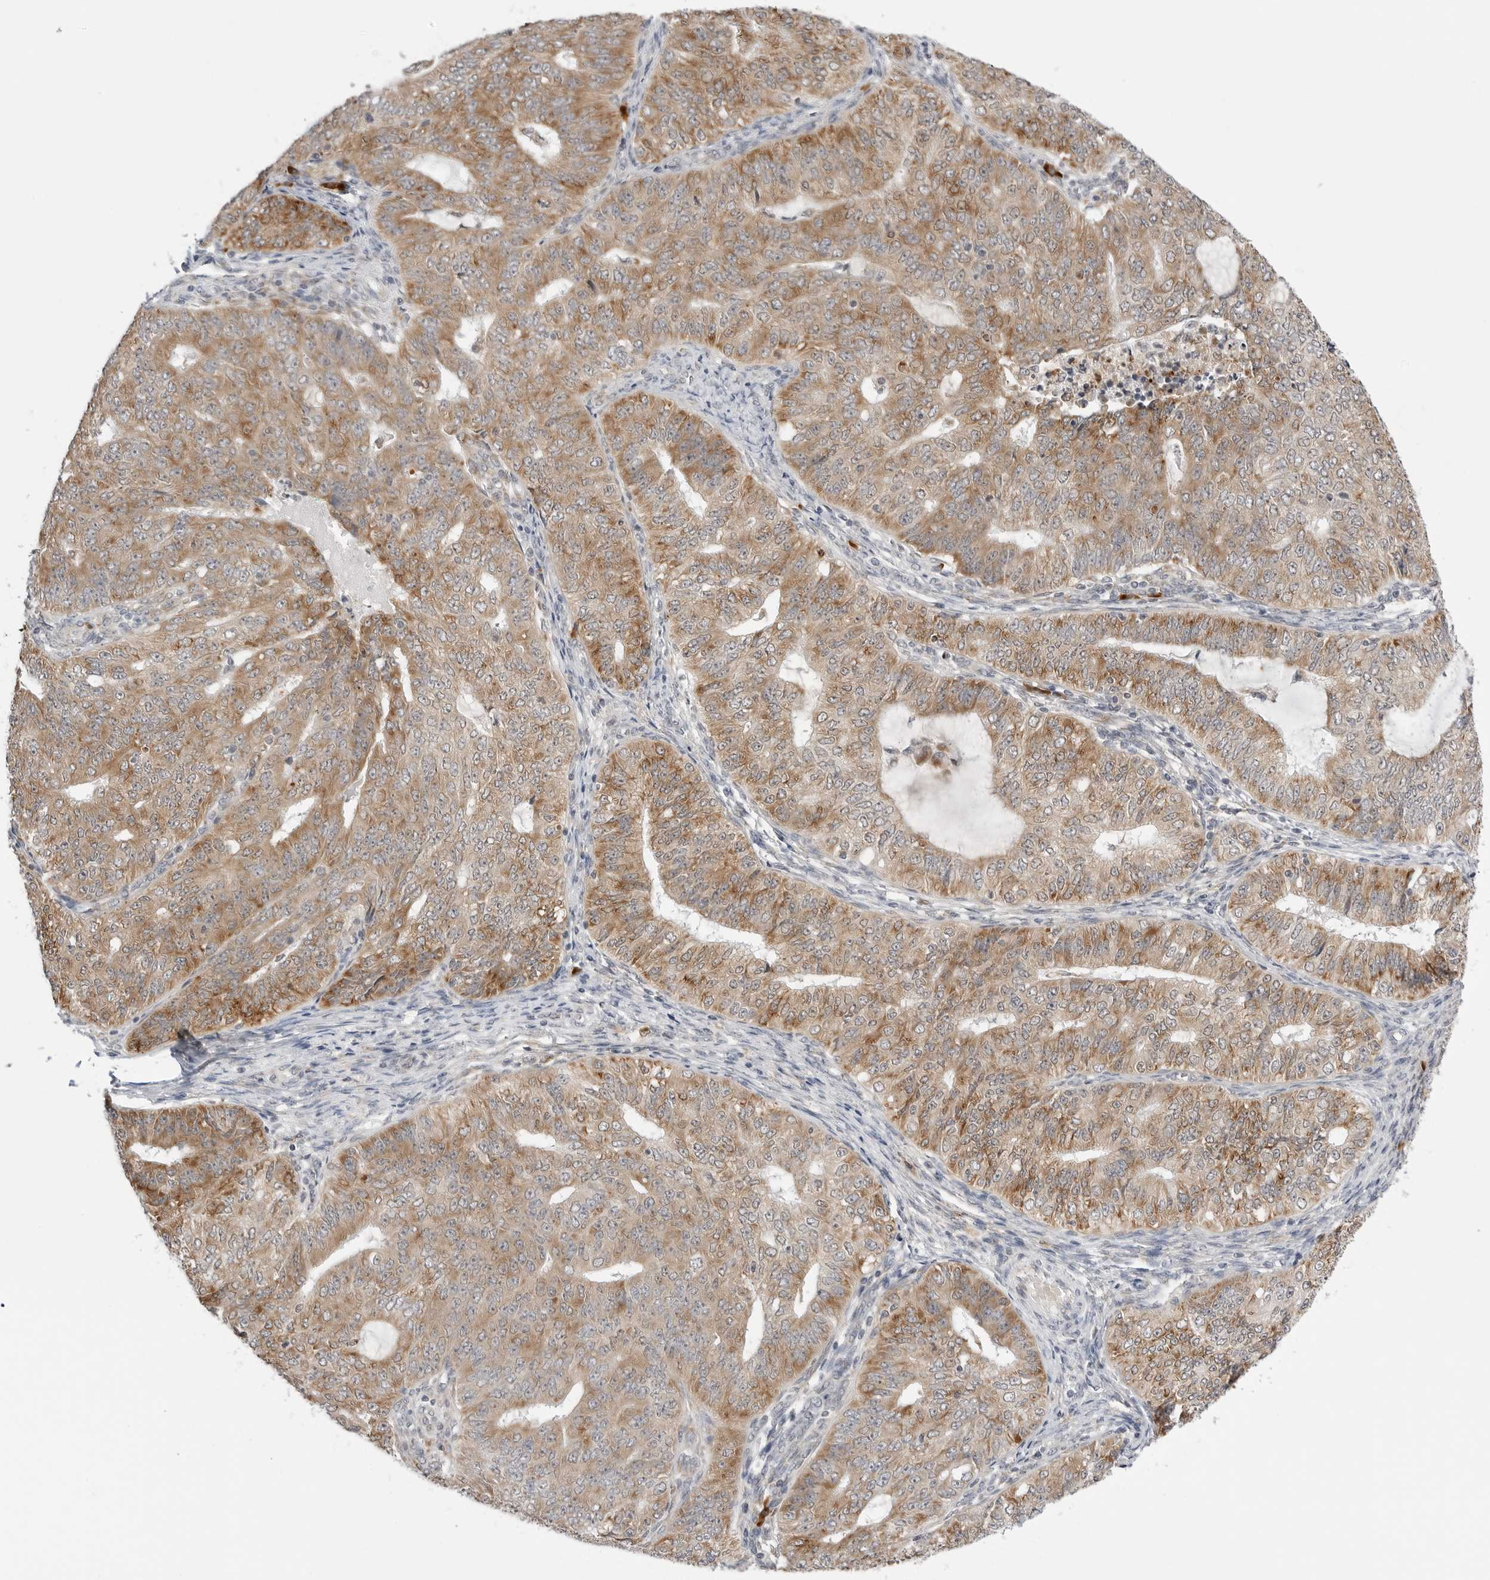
{"staining": {"intensity": "moderate", "quantity": ">75%", "location": "cytoplasmic/membranous"}, "tissue": "endometrial cancer", "cell_type": "Tumor cells", "image_type": "cancer", "snomed": [{"axis": "morphology", "description": "Adenocarcinoma, NOS"}, {"axis": "topography", "description": "Endometrium"}], "caption": "The image shows staining of adenocarcinoma (endometrial), revealing moderate cytoplasmic/membranous protein staining (brown color) within tumor cells.", "gene": "RPN1", "patient": {"sex": "female", "age": 32}}